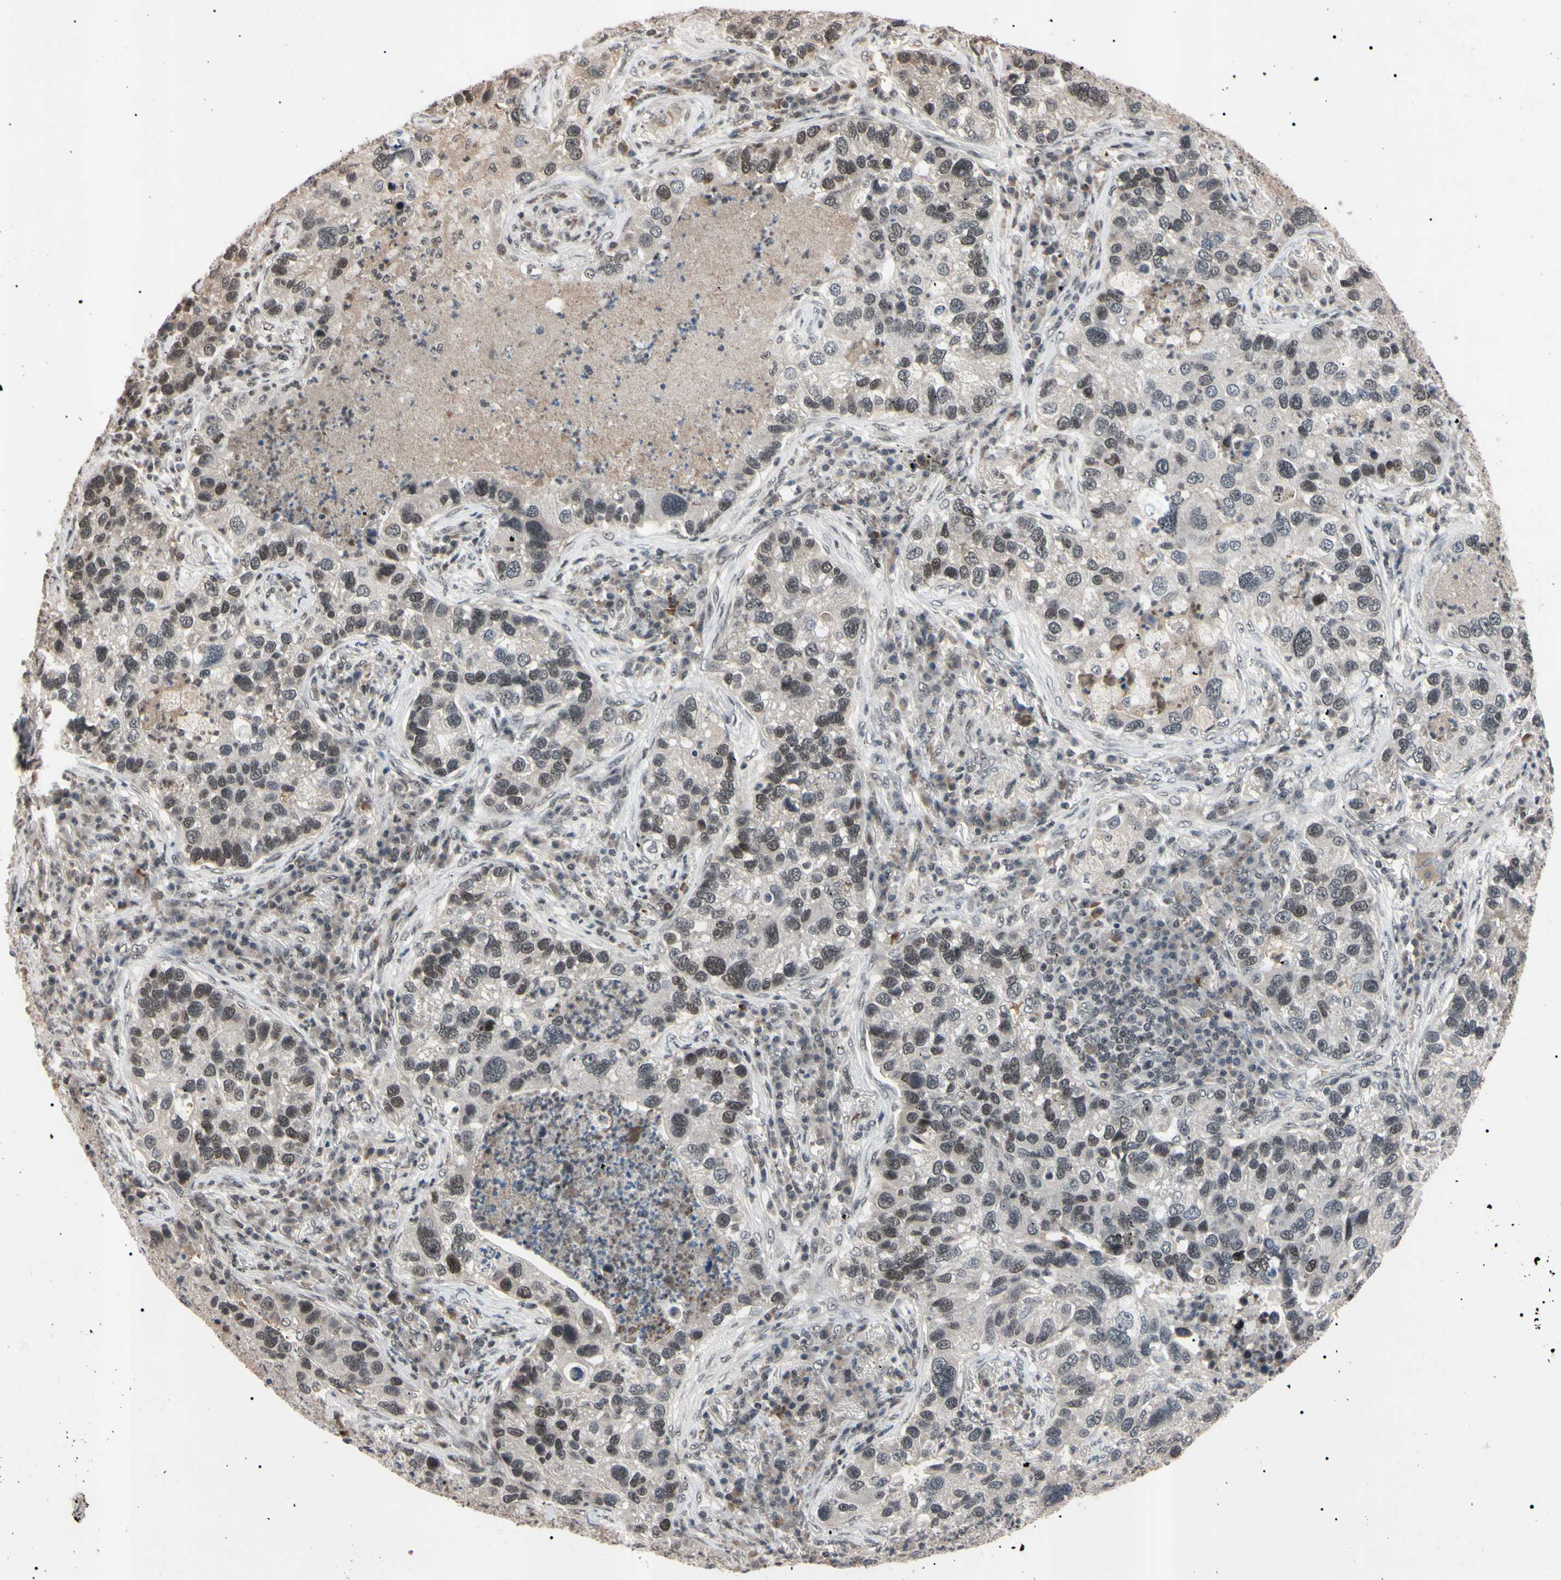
{"staining": {"intensity": "moderate", "quantity": "25%-75%", "location": "nuclear"}, "tissue": "lung cancer", "cell_type": "Tumor cells", "image_type": "cancer", "snomed": [{"axis": "morphology", "description": "Normal tissue, NOS"}, {"axis": "morphology", "description": "Adenocarcinoma, NOS"}, {"axis": "topography", "description": "Bronchus"}, {"axis": "topography", "description": "Lung"}], "caption": "Protein expression analysis of human lung cancer reveals moderate nuclear expression in about 25%-75% of tumor cells.", "gene": "YY1", "patient": {"sex": "male", "age": 54}}